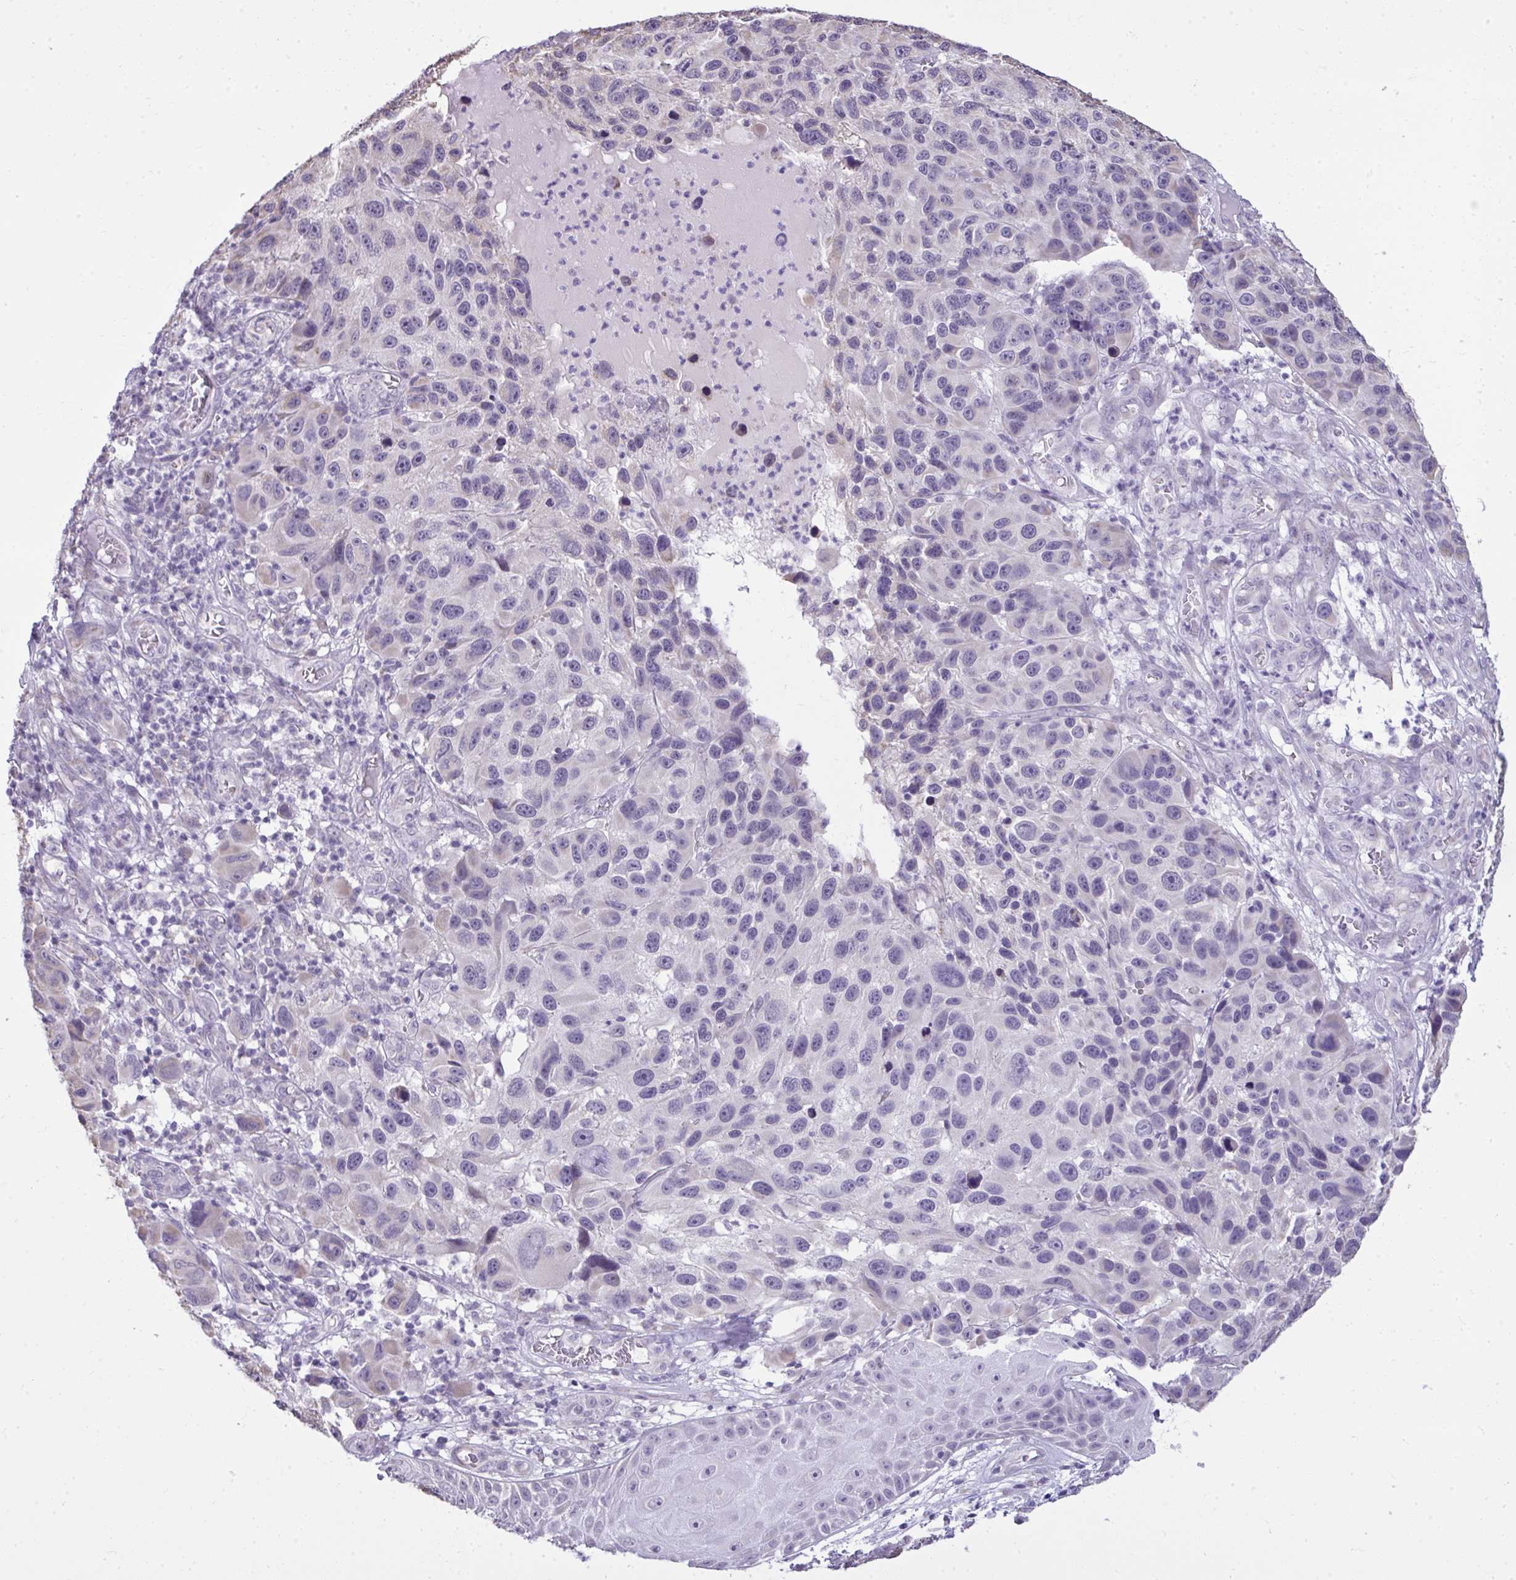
{"staining": {"intensity": "negative", "quantity": "none", "location": "none"}, "tissue": "melanoma", "cell_type": "Tumor cells", "image_type": "cancer", "snomed": [{"axis": "morphology", "description": "Malignant melanoma, NOS"}, {"axis": "topography", "description": "Skin"}], "caption": "Melanoma was stained to show a protein in brown. There is no significant staining in tumor cells.", "gene": "NPPA", "patient": {"sex": "male", "age": 53}}